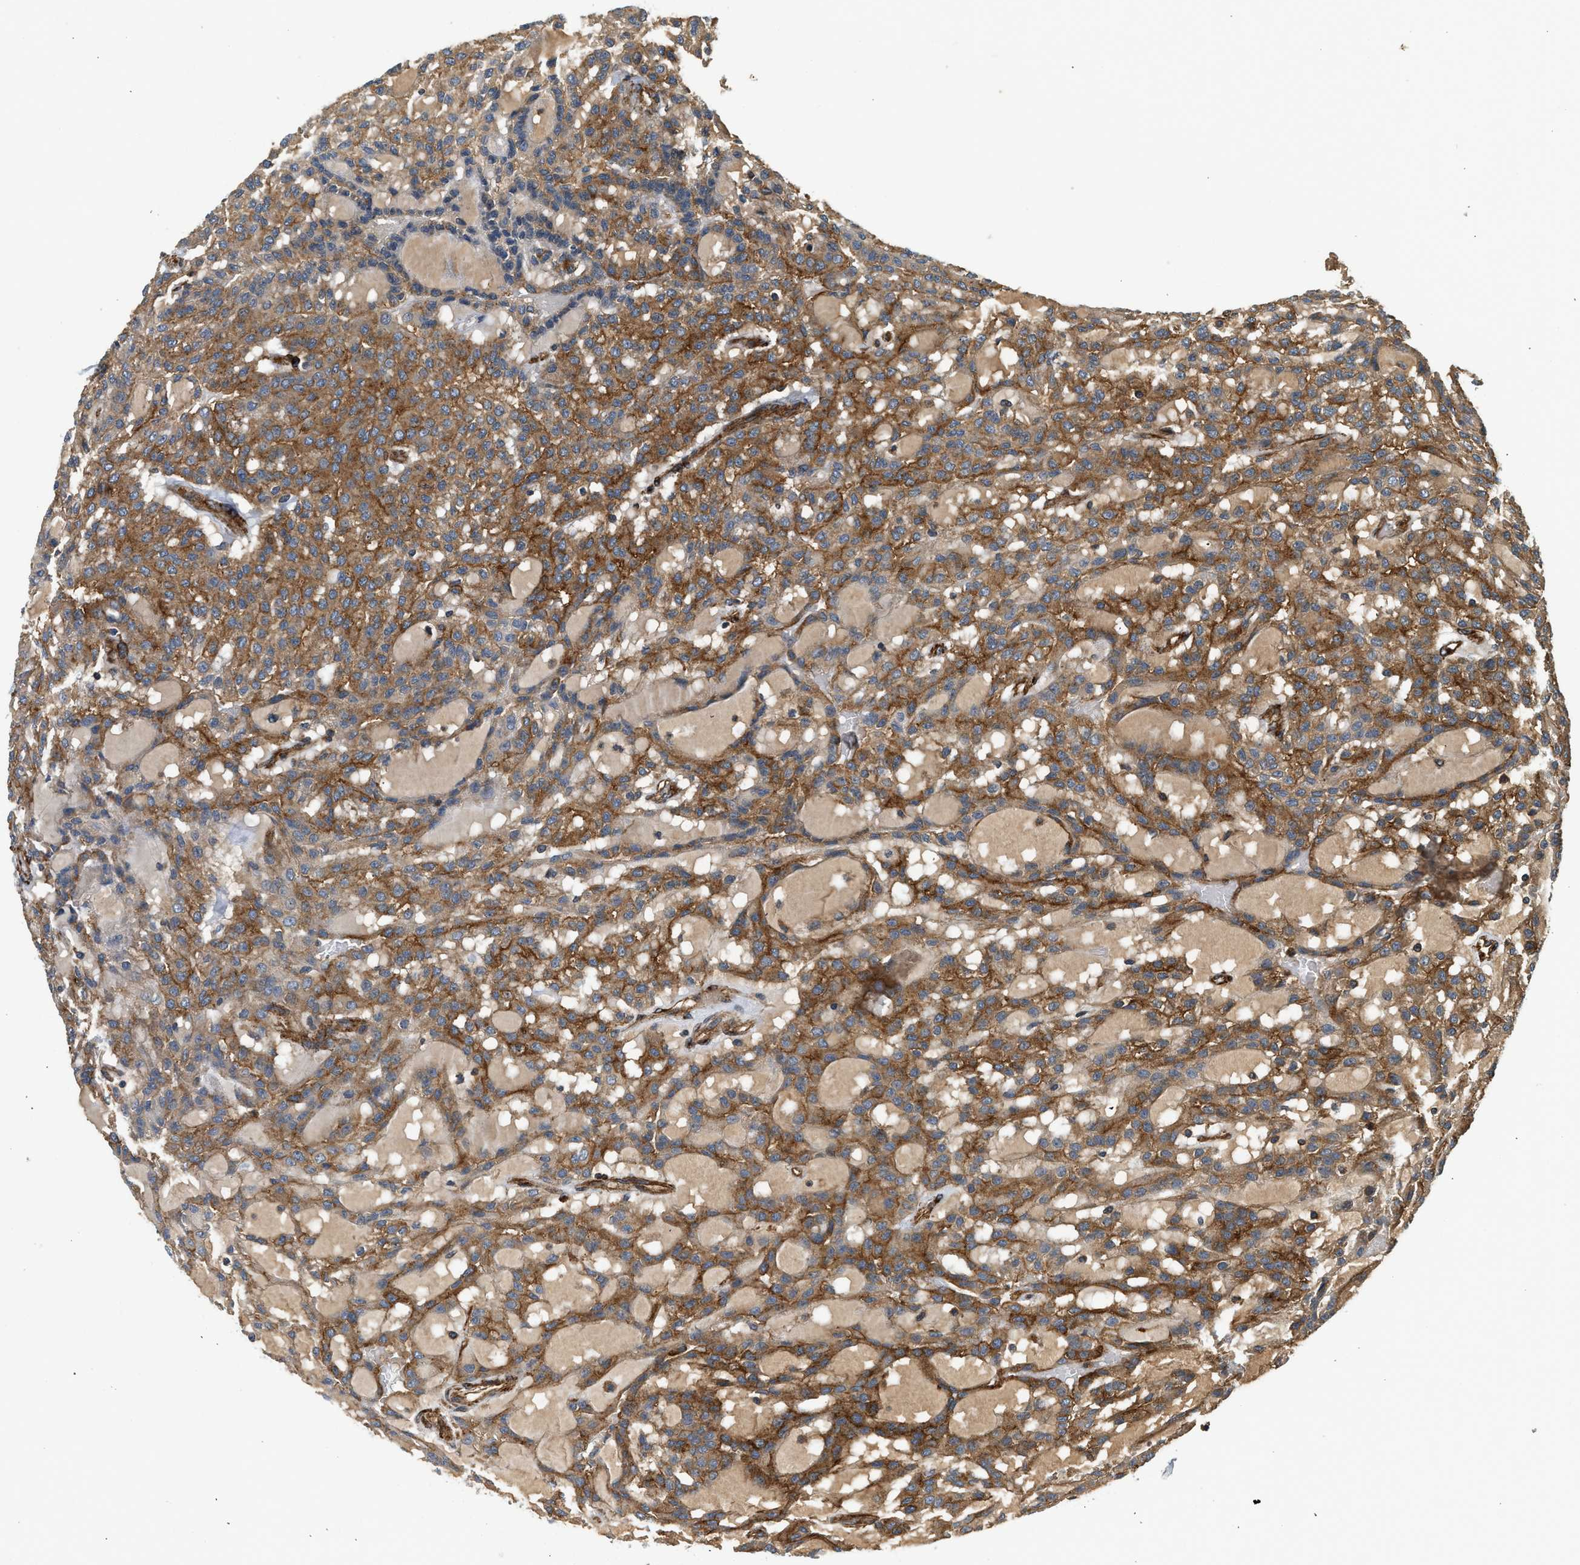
{"staining": {"intensity": "moderate", "quantity": ">75%", "location": "cytoplasmic/membranous"}, "tissue": "renal cancer", "cell_type": "Tumor cells", "image_type": "cancer", "snomed": [{"axis": "morphology", "description": "Adenocarcinoma, NOS"}, {"axis": "topography", "description": "Kidney"}], "caption": "Human renal cancer stained with a protein marker reveals moderate staining in tumor cells.", "gene": "HIP1", "patient": {"sex": "male", "age": 63}}